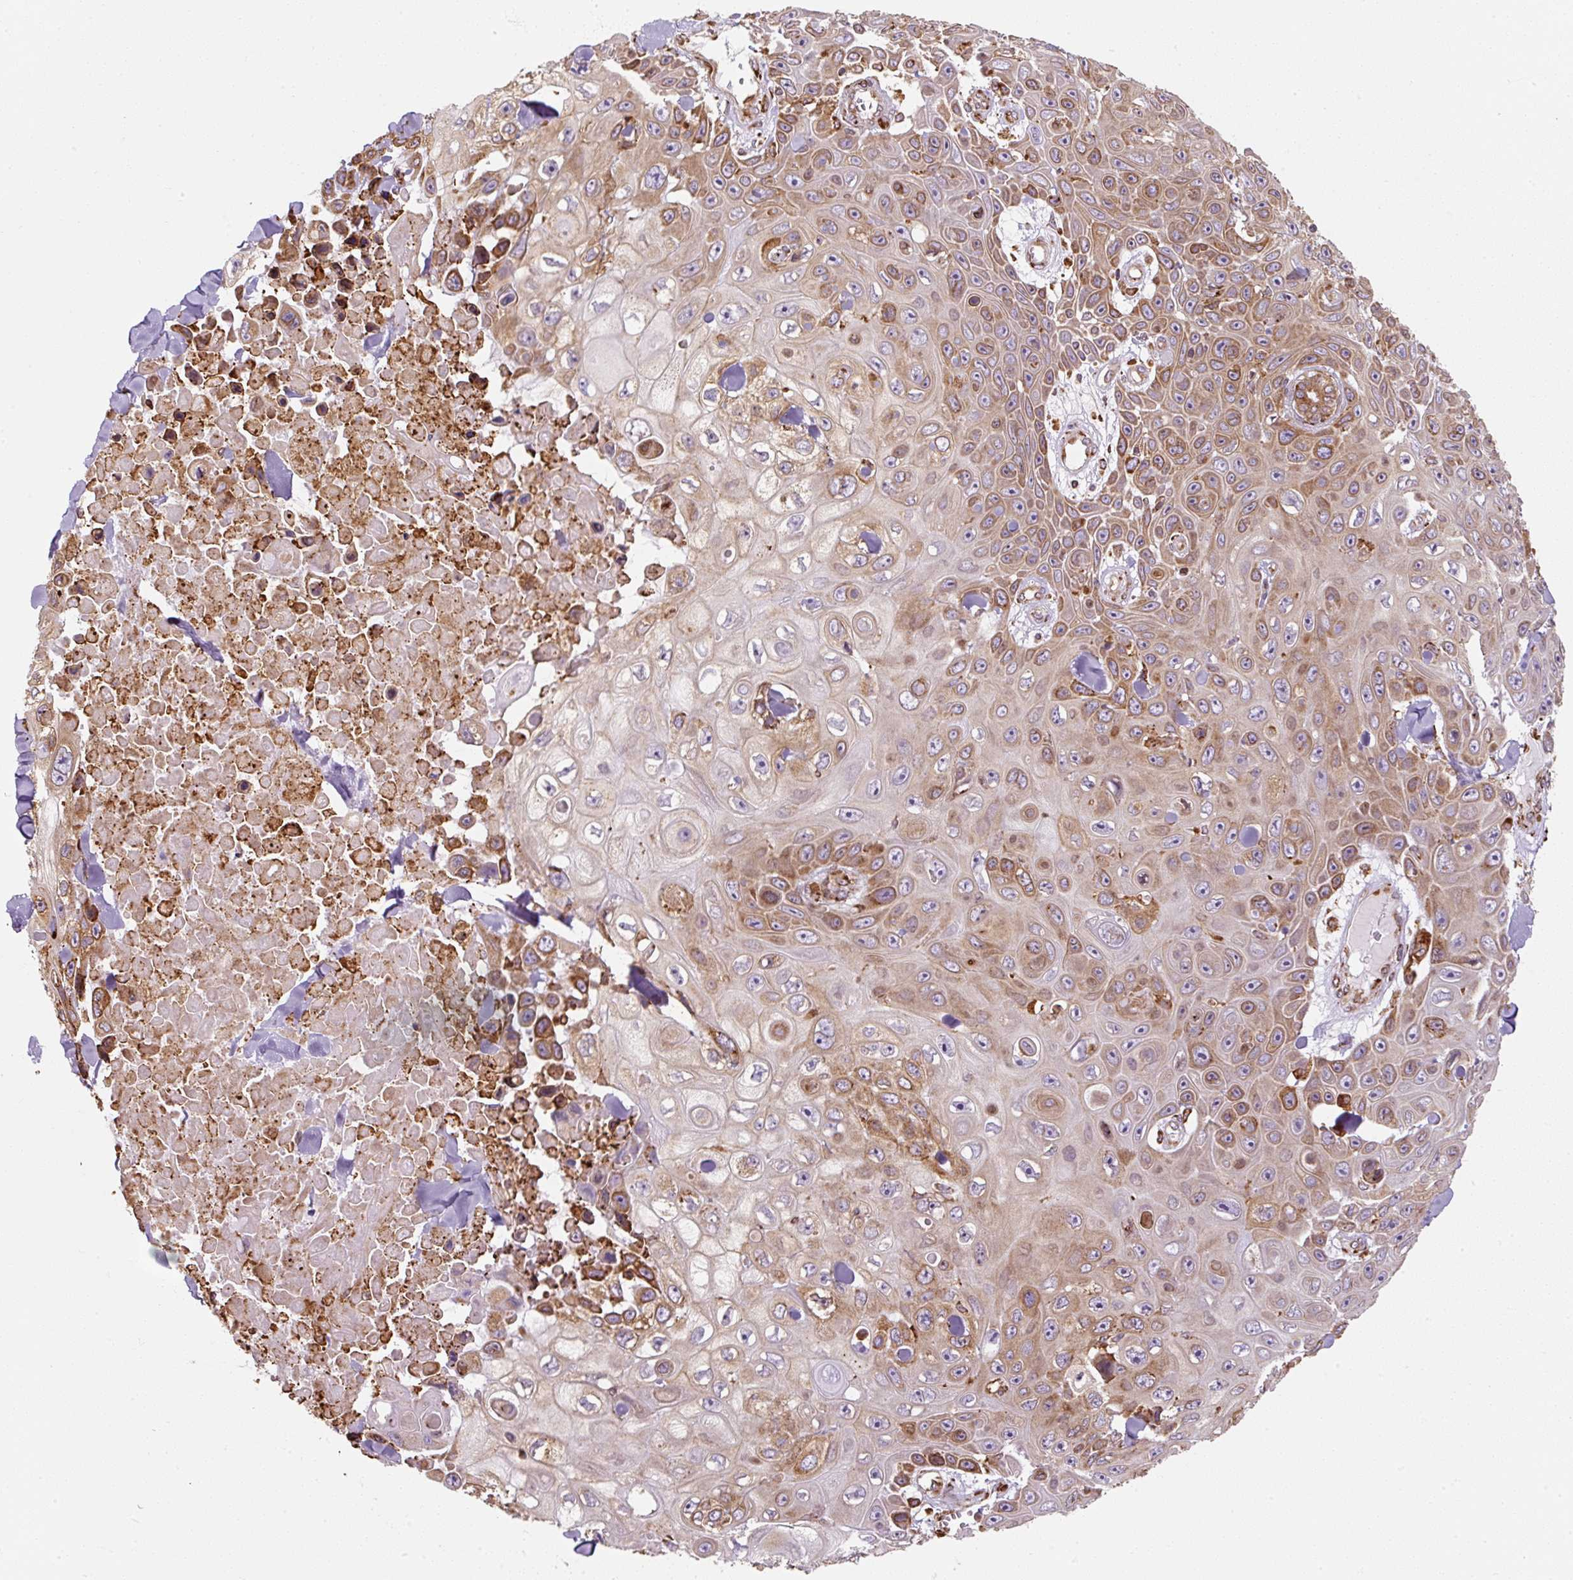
{"staining": {"intensity": "moderate", "quantity": ">75%", "location": "cytoplasmic/membranous"}, "tissue": "skin cancer", "cell_type": "Tumor cells", "image_type": "cancer", "snomed": [{"axis": "morphology", "description": "Squamous cell carcinoma, NOS"}, {"axis": "topography", "description": "Skin"}], "caption": "Immunohistochemistry histopathology image of squamous cell carcinoma (skin) stained for a protein (brown), which shows medium levels of moderate cytoplasmic/membranous staining in about >75% of tumor cells.", "gene": "PRKCSH", "patient": {"sex": "male", "age": 82}}